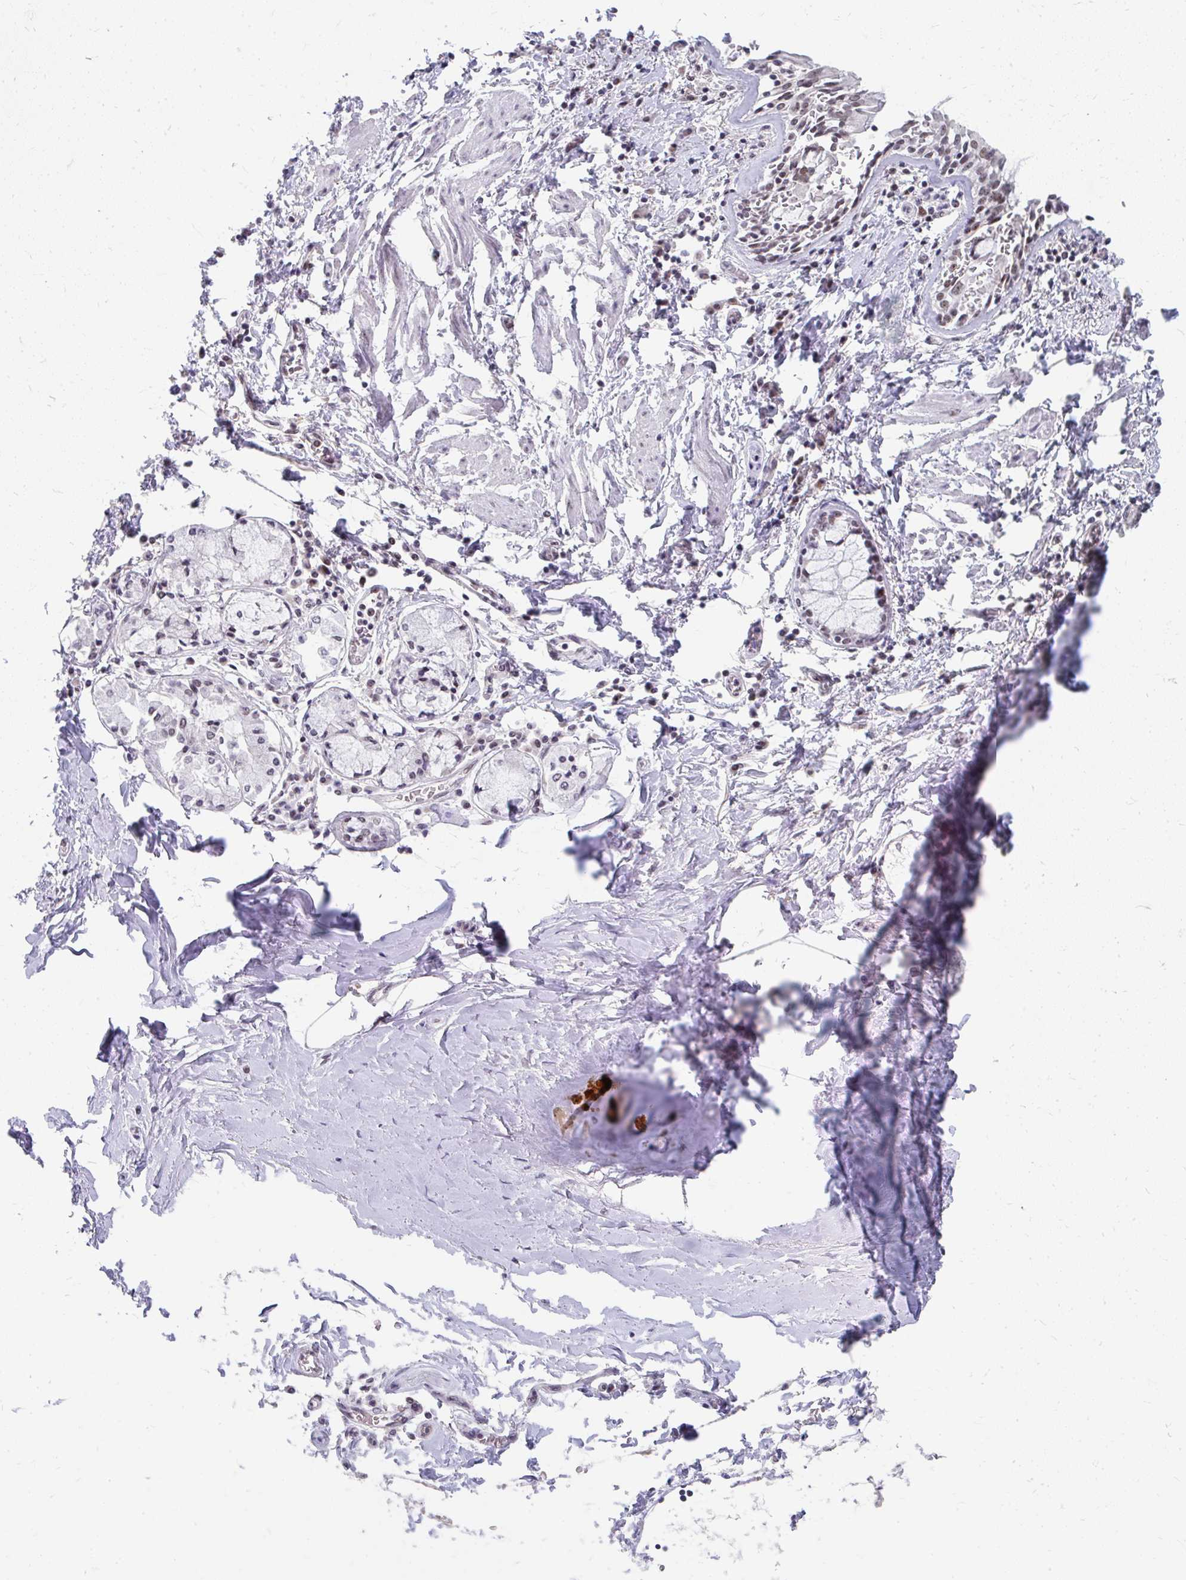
{"staining": {"intensity": "strong", "quantity": "<25%", "location": "cytoplasmic/membranous"}, "tissue": "soft tissue", "cell_type": "Chondrocytes", "image_type": "normal", "snomed": [{"axis": "morphology", "description": "Normal tissue, NOS"}, {"axis": "morphology", "description": "Degeneration, NOS"}, {"axis": "topography", "description": "Cartilage tissue"}, {"axis": "topography", "description": "Lung"}], "caption": "Protein expression analysis of normal soft tissue reveals strong cytoplasmic/membranous expression in about <25% of chondrocytes. (IHC, brightfield microscopy, high magnification).", "gene": "GTF2H1", "patient": {"sex": "female", "age": 61}}